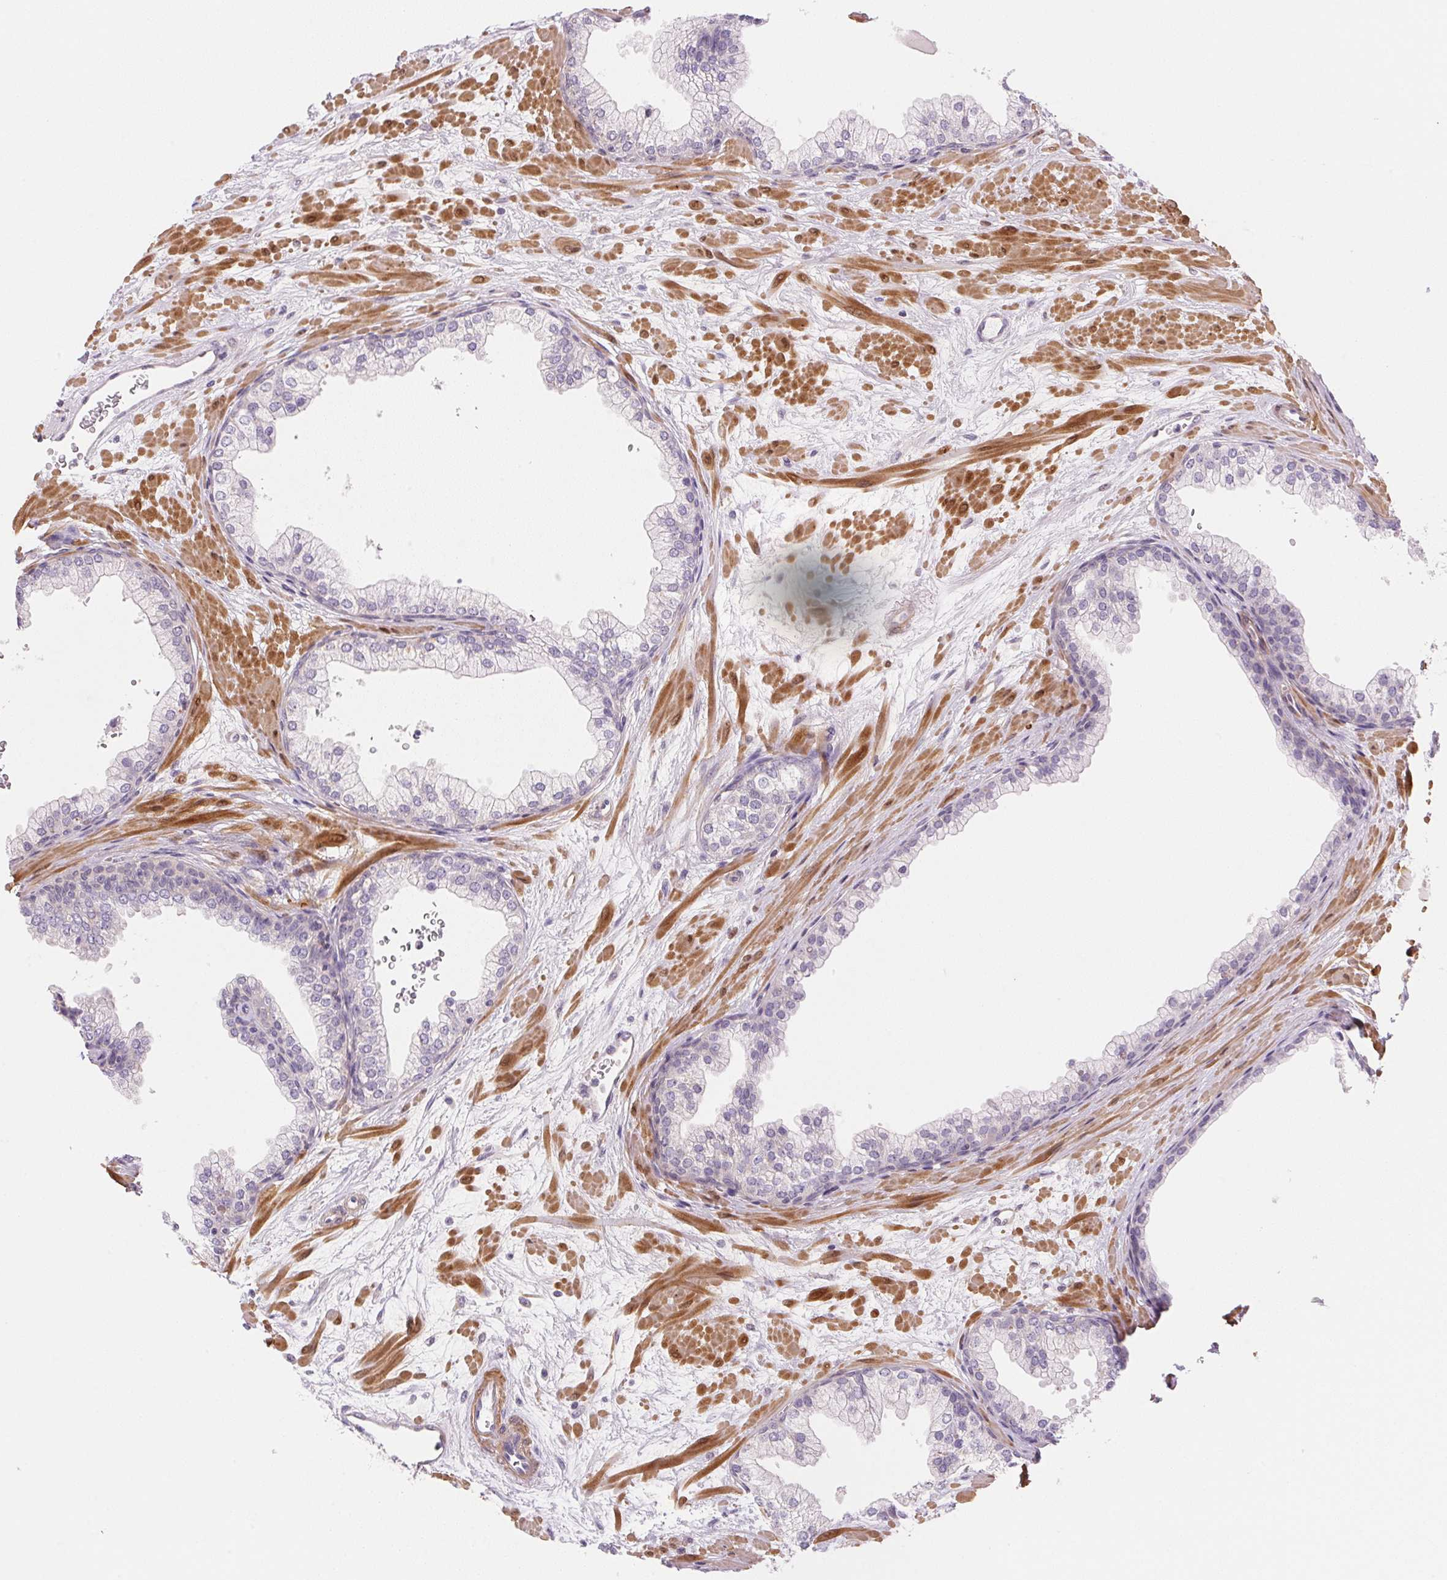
{"staining": {"intensity": "negative", "quantity": "none", "location": "none"}, "tissue": "prostate", "cell_type": "Glandular cells", "image_type": "normal", "snomed": [{"axis": "morphology", "description": "Normal tissue, NOS"}, {"axis": "topography", "description": "Prostate"}, {"axis": "topography", "description": "Peripheral nerve tissue"}], "caption": "Immunohistochemistry micrograph of benign prostate: human prostate stained with DAB (3,3'-diaminobenzidine) reveals no significant protein positivity in glandular cells. (DAB immunohistochemistry with hematoxylin counter stain).", "gene": "SMTN", "patient": {"sex": "male", "age": 61}}